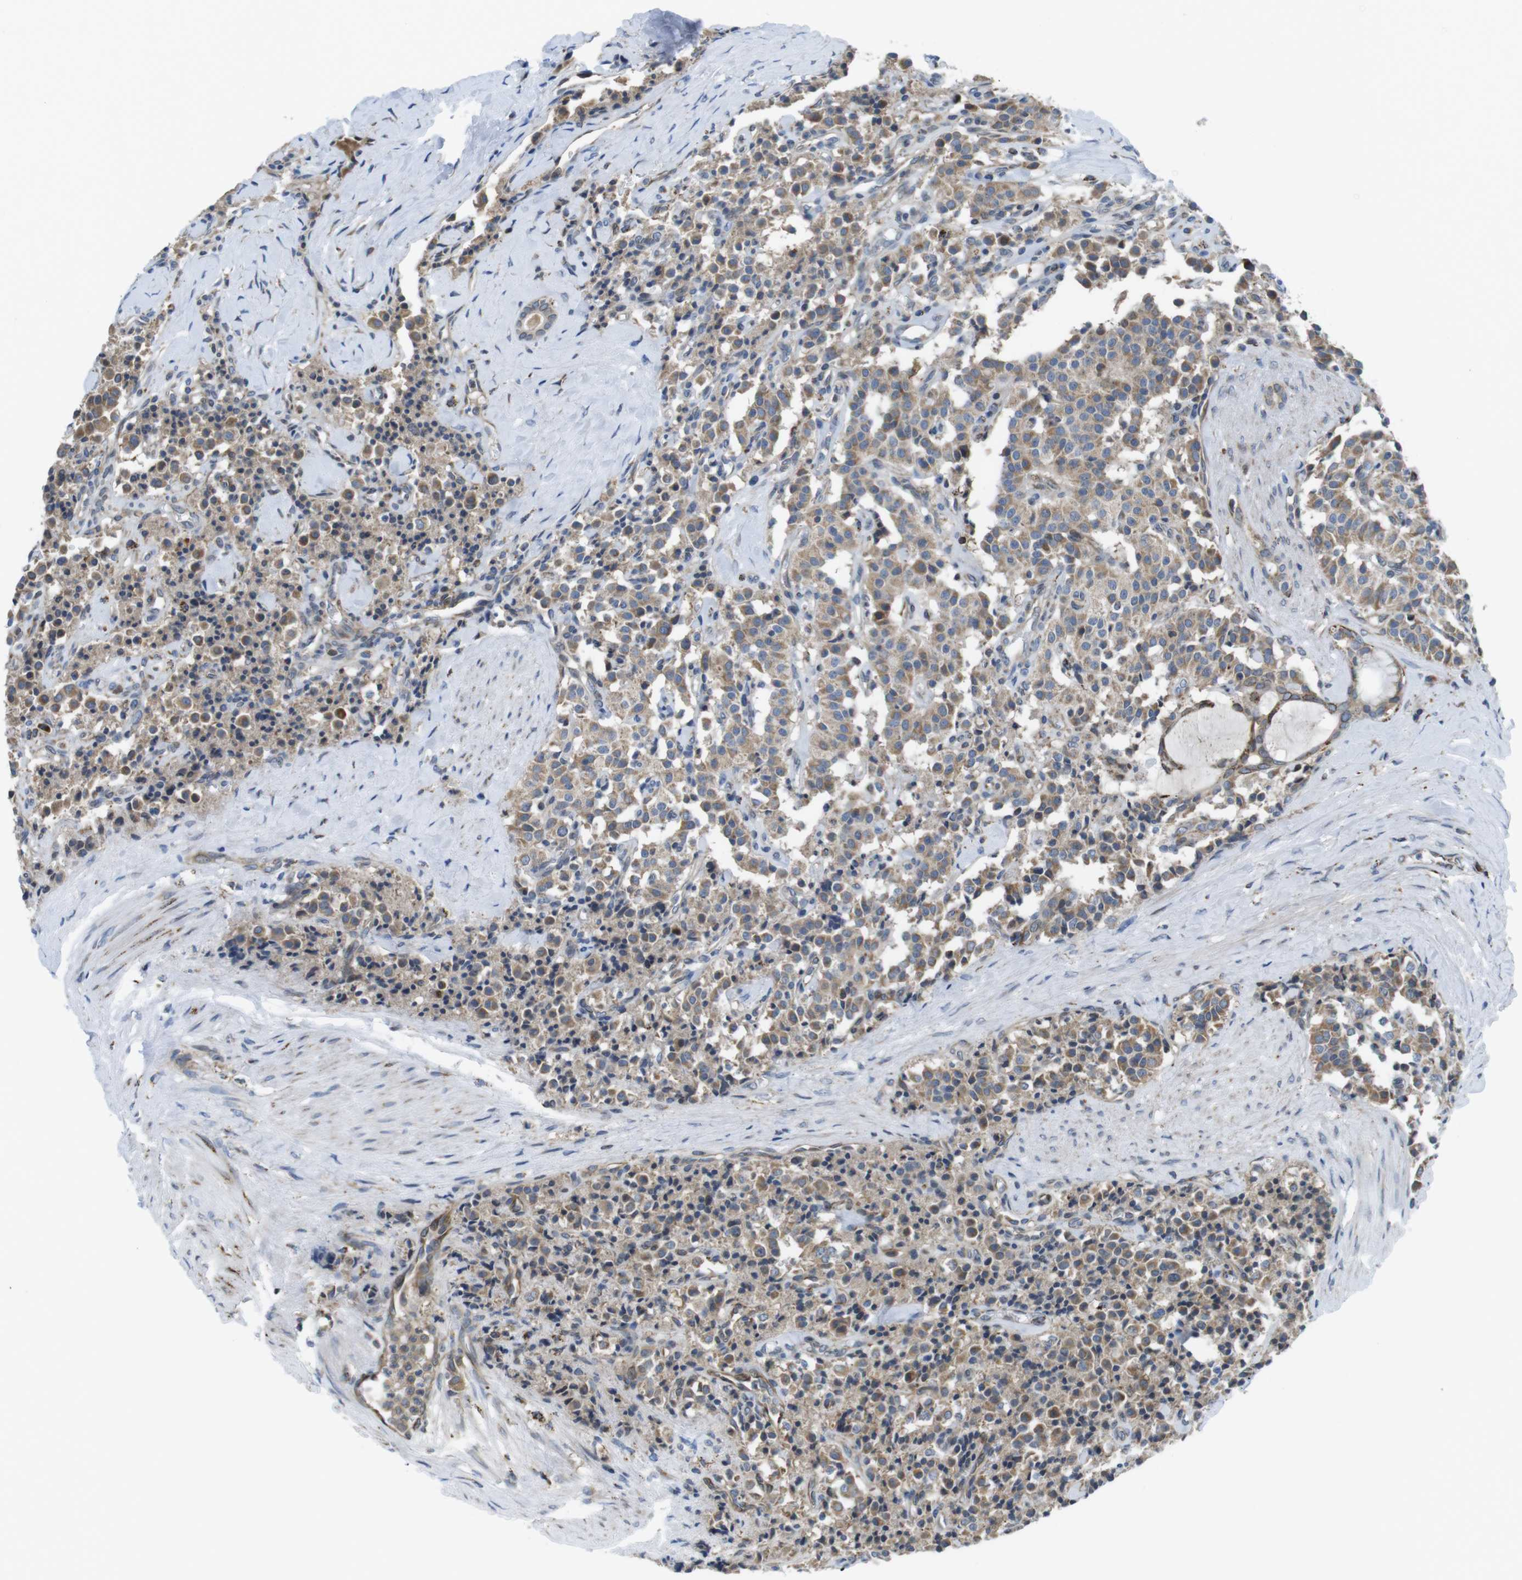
{"staining": {"intensity": "moderate", "quantity": ">75%", "location": "cytoplasmic/membranous"}, "tissue": "carcinoid", "cell_type": "Tumor cells", "image_type": "cancer", "snomed": [{"axis": "morphology", "description": "Carcinoid, malignant, NOS"}, {"axis": "topography", "description": "Lung"}], "caption": "DAB immunohistochemical staining of malignant carcinoid reveals moderate cytoplasmic/membranous protein expression in about >75% of tumor cells.", "gene": "KCNE3", "patient": {"sex": "male", "age": 30}}